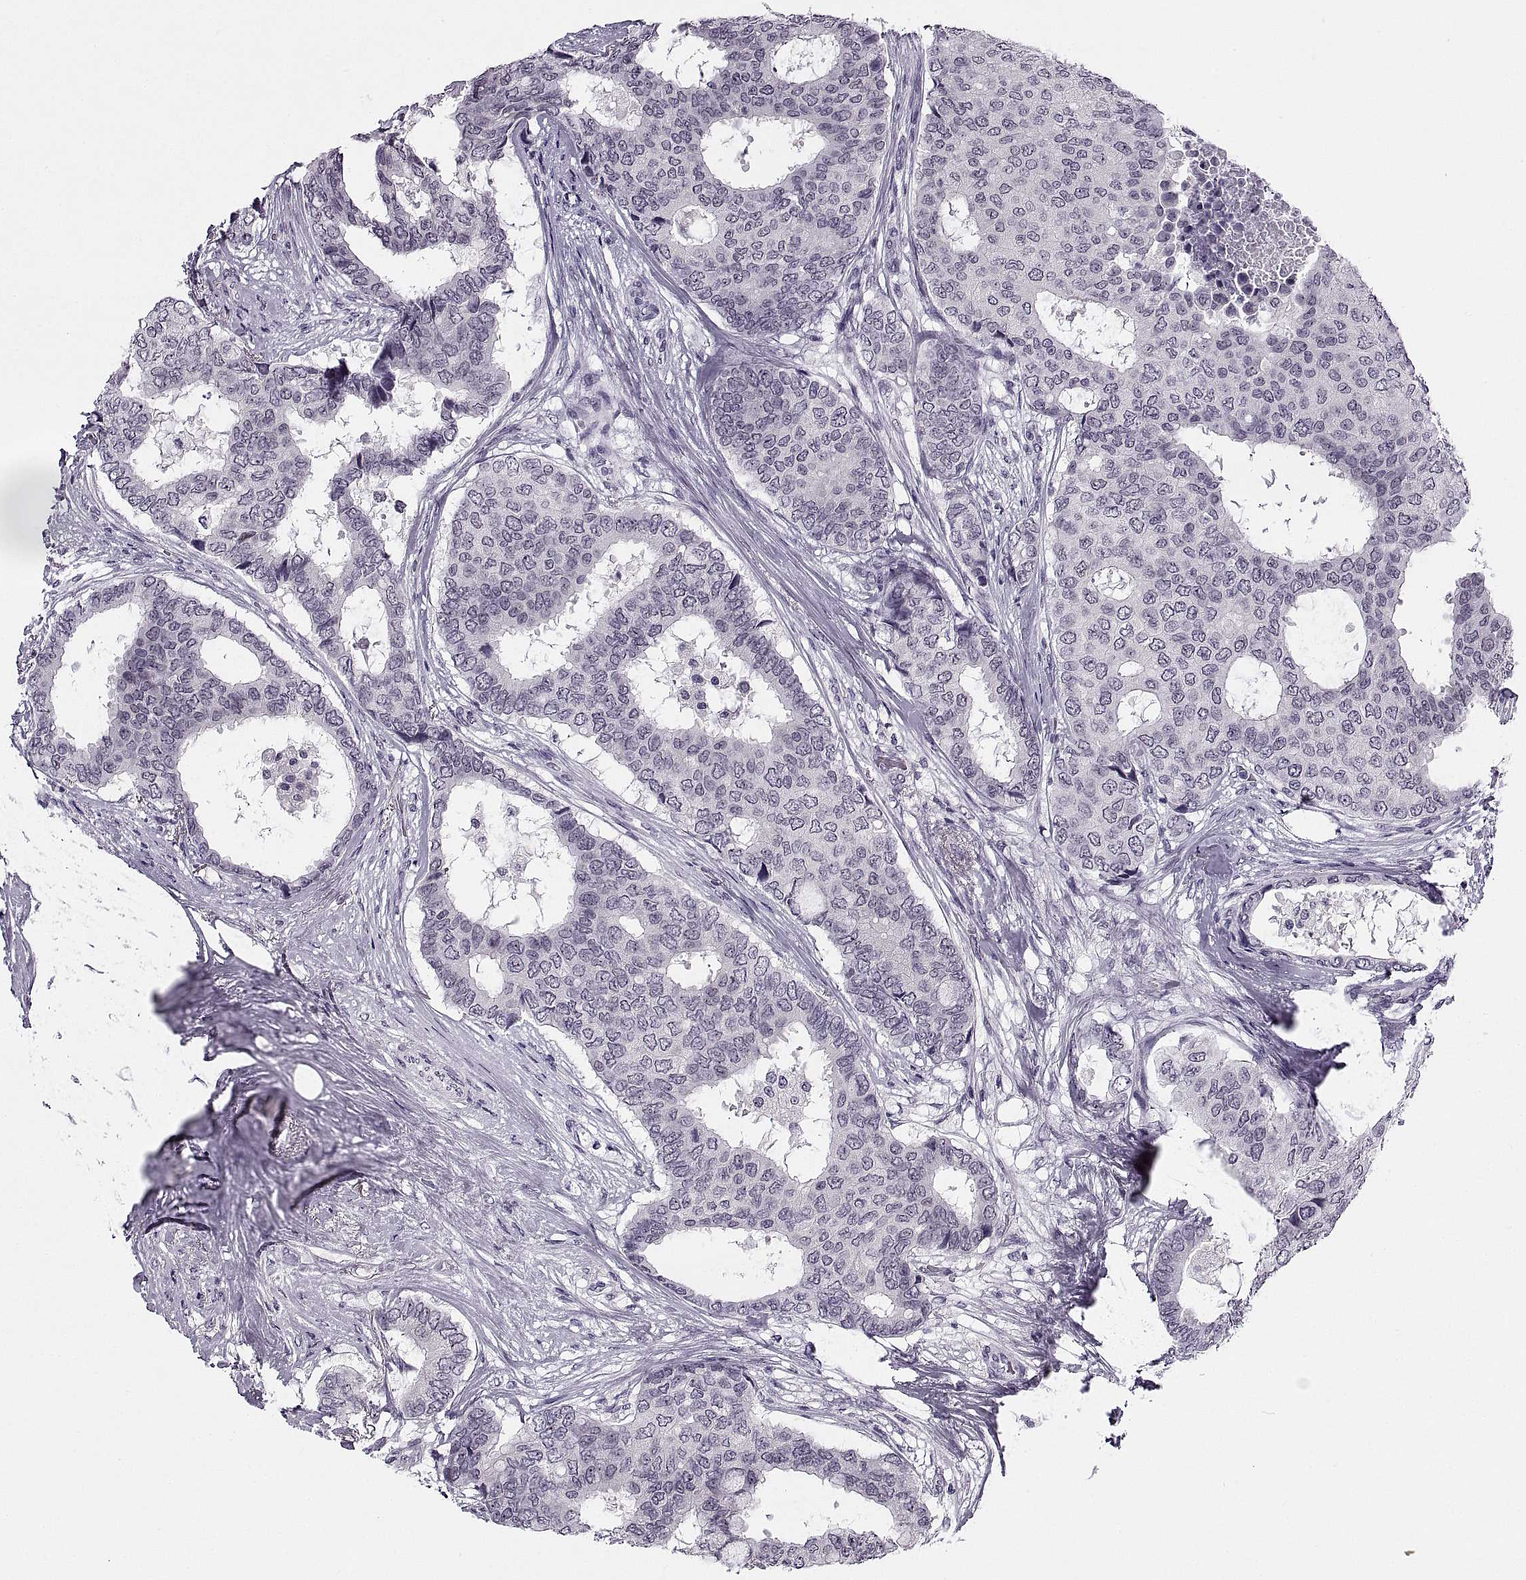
{"staining": {"intensity": "negative", "quantity": "none", "location": "none"}, "tissue": "breast cancer", "cell_type": "Tumor cells", "image_type": "cancer", "snomed": [{"axis": "morphology", "description": "Duct carcinoma"}, {"axis": "topography", "description": "Breast"}], "caption": "Immunohistochemistry micrograph of human breast cancer (infiltrating ductal carcinoma) stained for a protein (brown), which shows no positivity in tumor cells. (DAB (3,3'-diaminobenzidine) immunohistochemistry visualized using brightfield microscopy, high magnification).", "gene": "TBC1D3G", "patient": {"sex": "female", "age": 75}}